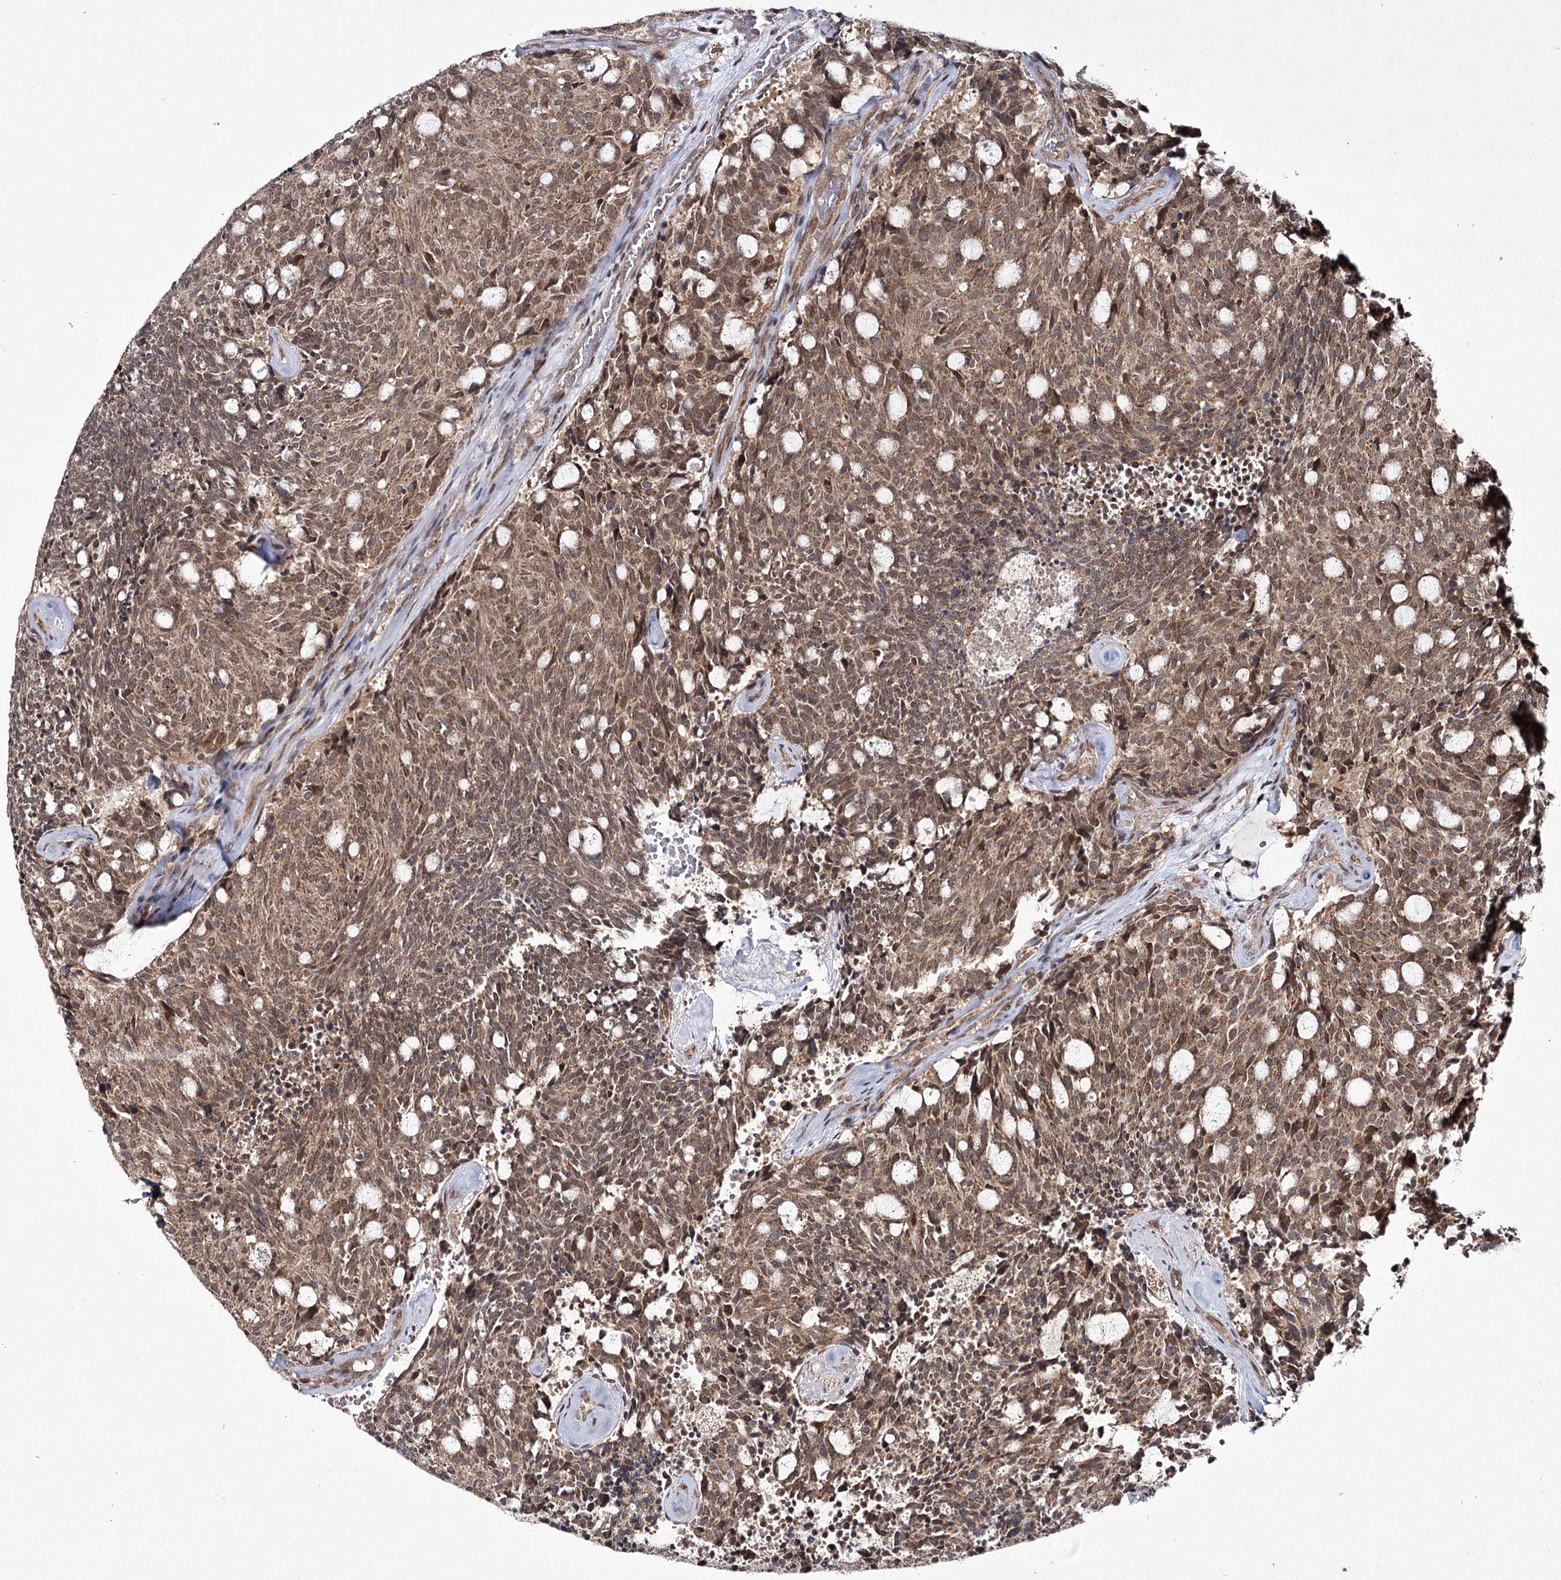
{"staining": {"intensity": "moderate", "quantity": ">75%", "location": "cytoplasmic/membranous,nuclear"}, "tissue": "carcinoid", "cell_type": "Tumor cells", "image_type": "cancer", "snomed": [{"axis": "morphology", "description": "Carcinoid, malignant, NOS"}, {"axis": "topography", "description": "Pancreas"}], "caption": "Immunohistochemistry (IHC) of carcinoid demonstrates medium levels of moderate cytoplasmic/membranous and nuclear staining in about >75% of tumor cells.", "gene": "TRNT1", "patient": {"sex": "female", "age": 54}}